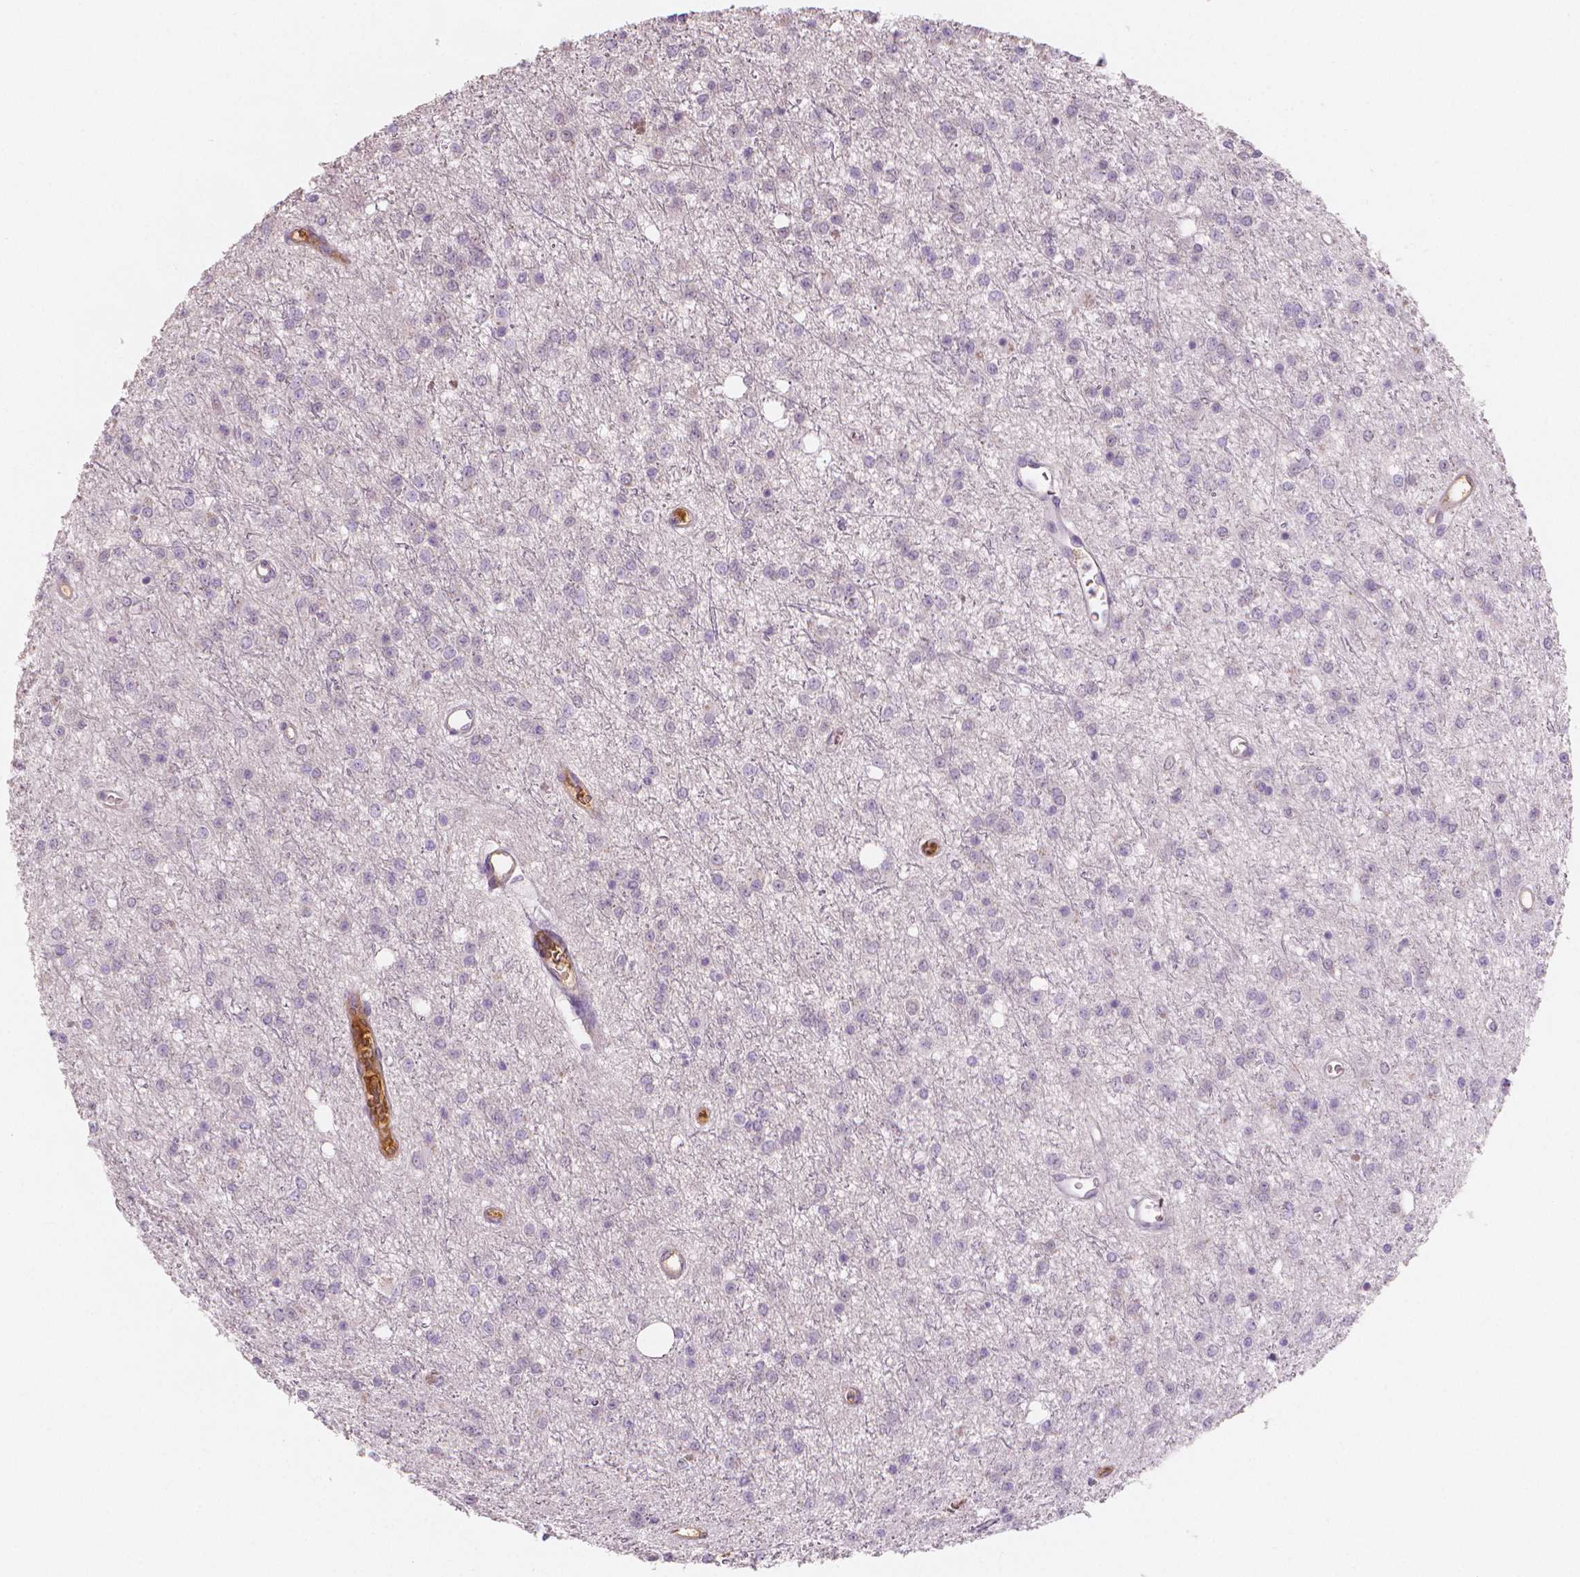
{"staining": {"intensity": "negative", "quantity": "none", "location": "none"}, "tissue": "glioma", "cell_type": "Tumor cells", "image_type": "cancer", "snomed": [{"axis": "morphology", "description": "Glioma, malignant, Low grade"}, {"axis": "topography", "description": "Brain"}], "caption": "This is an IHC histopathology image of human malignant glioma (low-grade). There is no positivity in tumor cells.", "gene": "APOA4", "patient": {"sex": "female", "age": 45}}